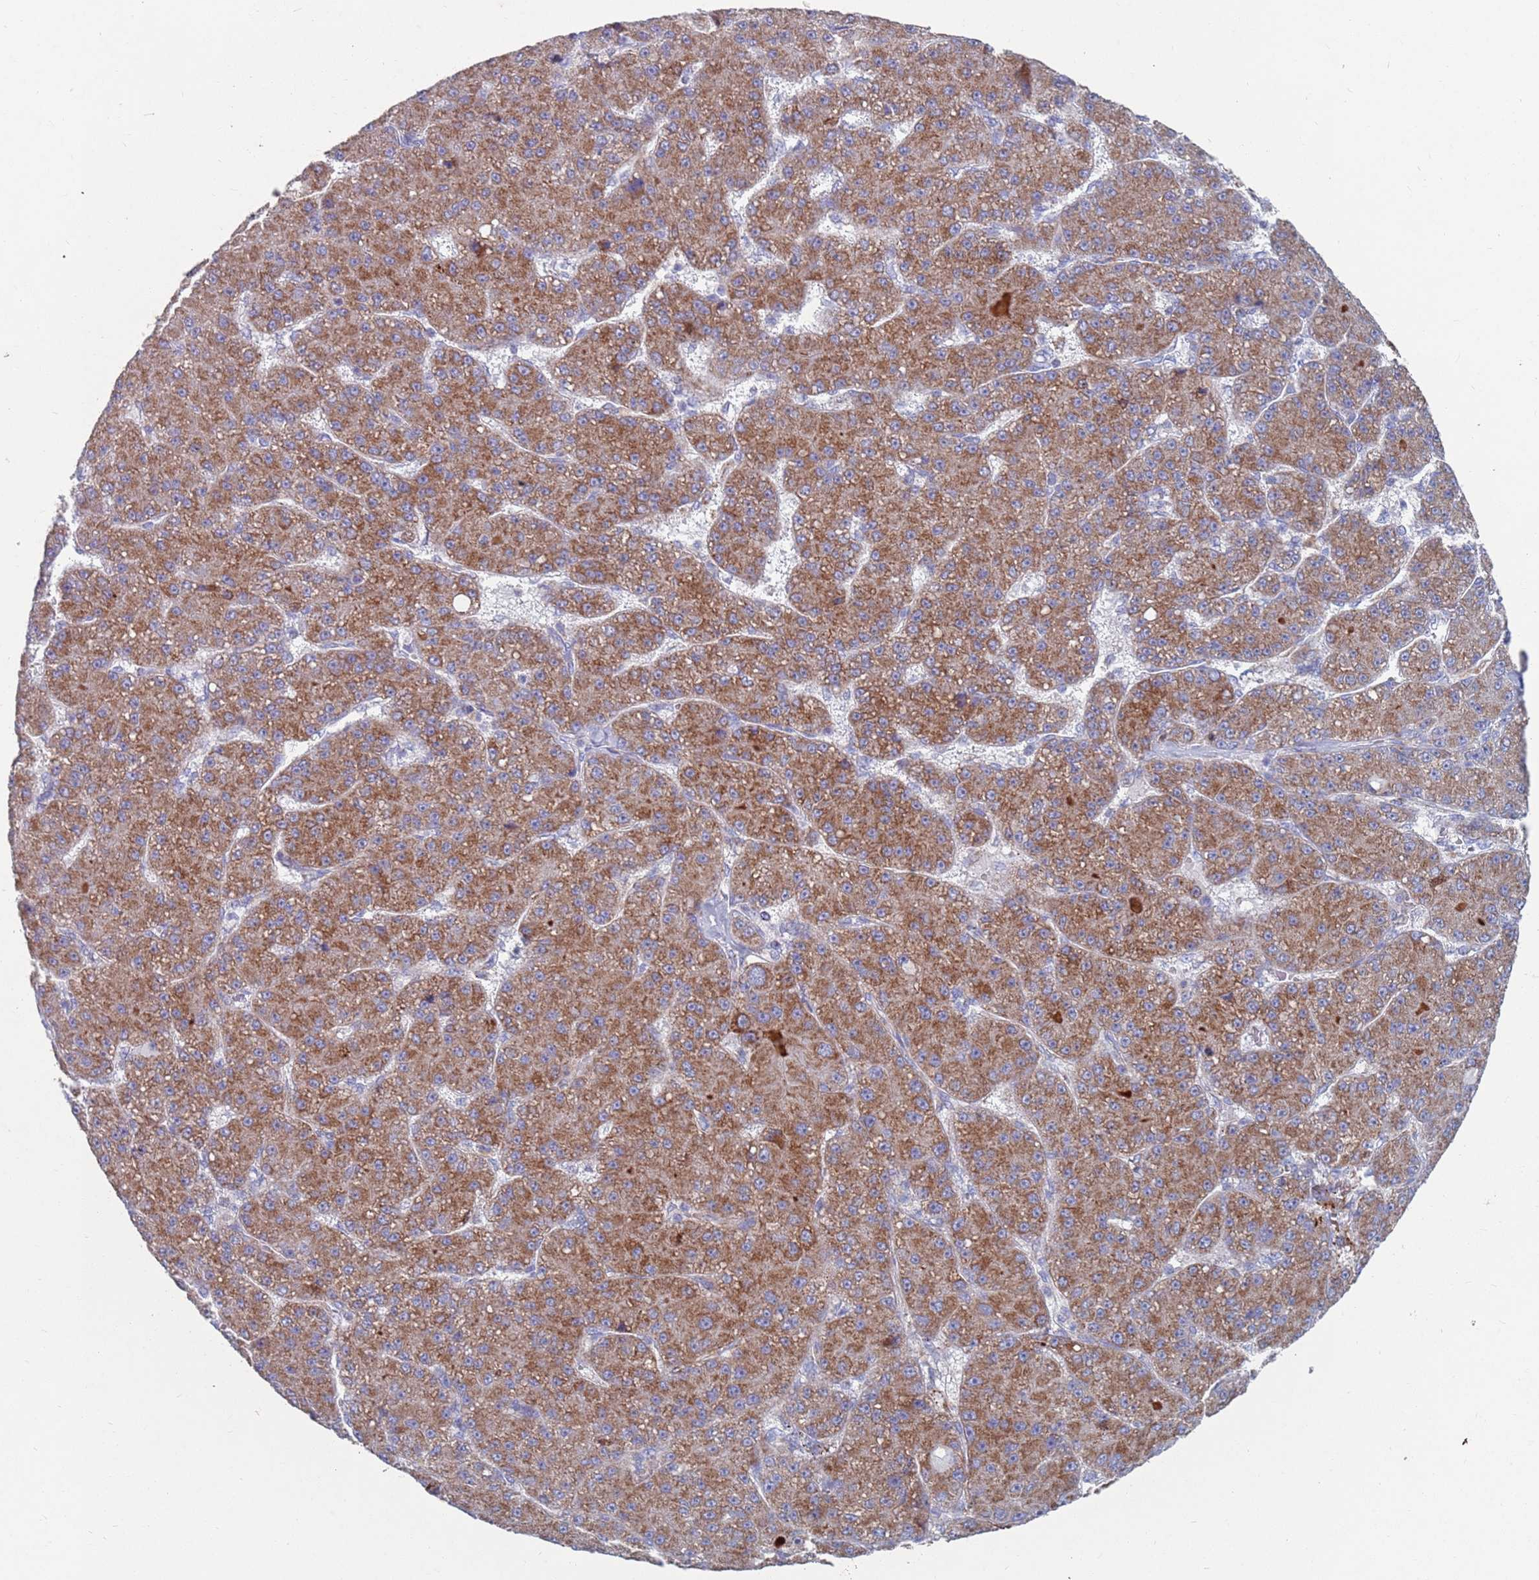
{"staining": {"intensity": "moderate", "quantity": ">75%", "location": "cytoplasmic/membranous"}, "tissue": "liver cancer", "cell_type": "Tumor cells", "image_type": "cancer", "snomed": [{"axis": "morphology", "description": "Carcinoma, Hepatocellular, NOS"}, {"axis": "topography", "description": "Liver"}], "caption": "There is medium levels of moderate cytoplasmic/membranous positivity in tumor cells of liver cancer, as demonstrated by immunohistochemical staining (brown color).", "gene": "MRPL22", "patient": {"sex": "male", "age": 67}}